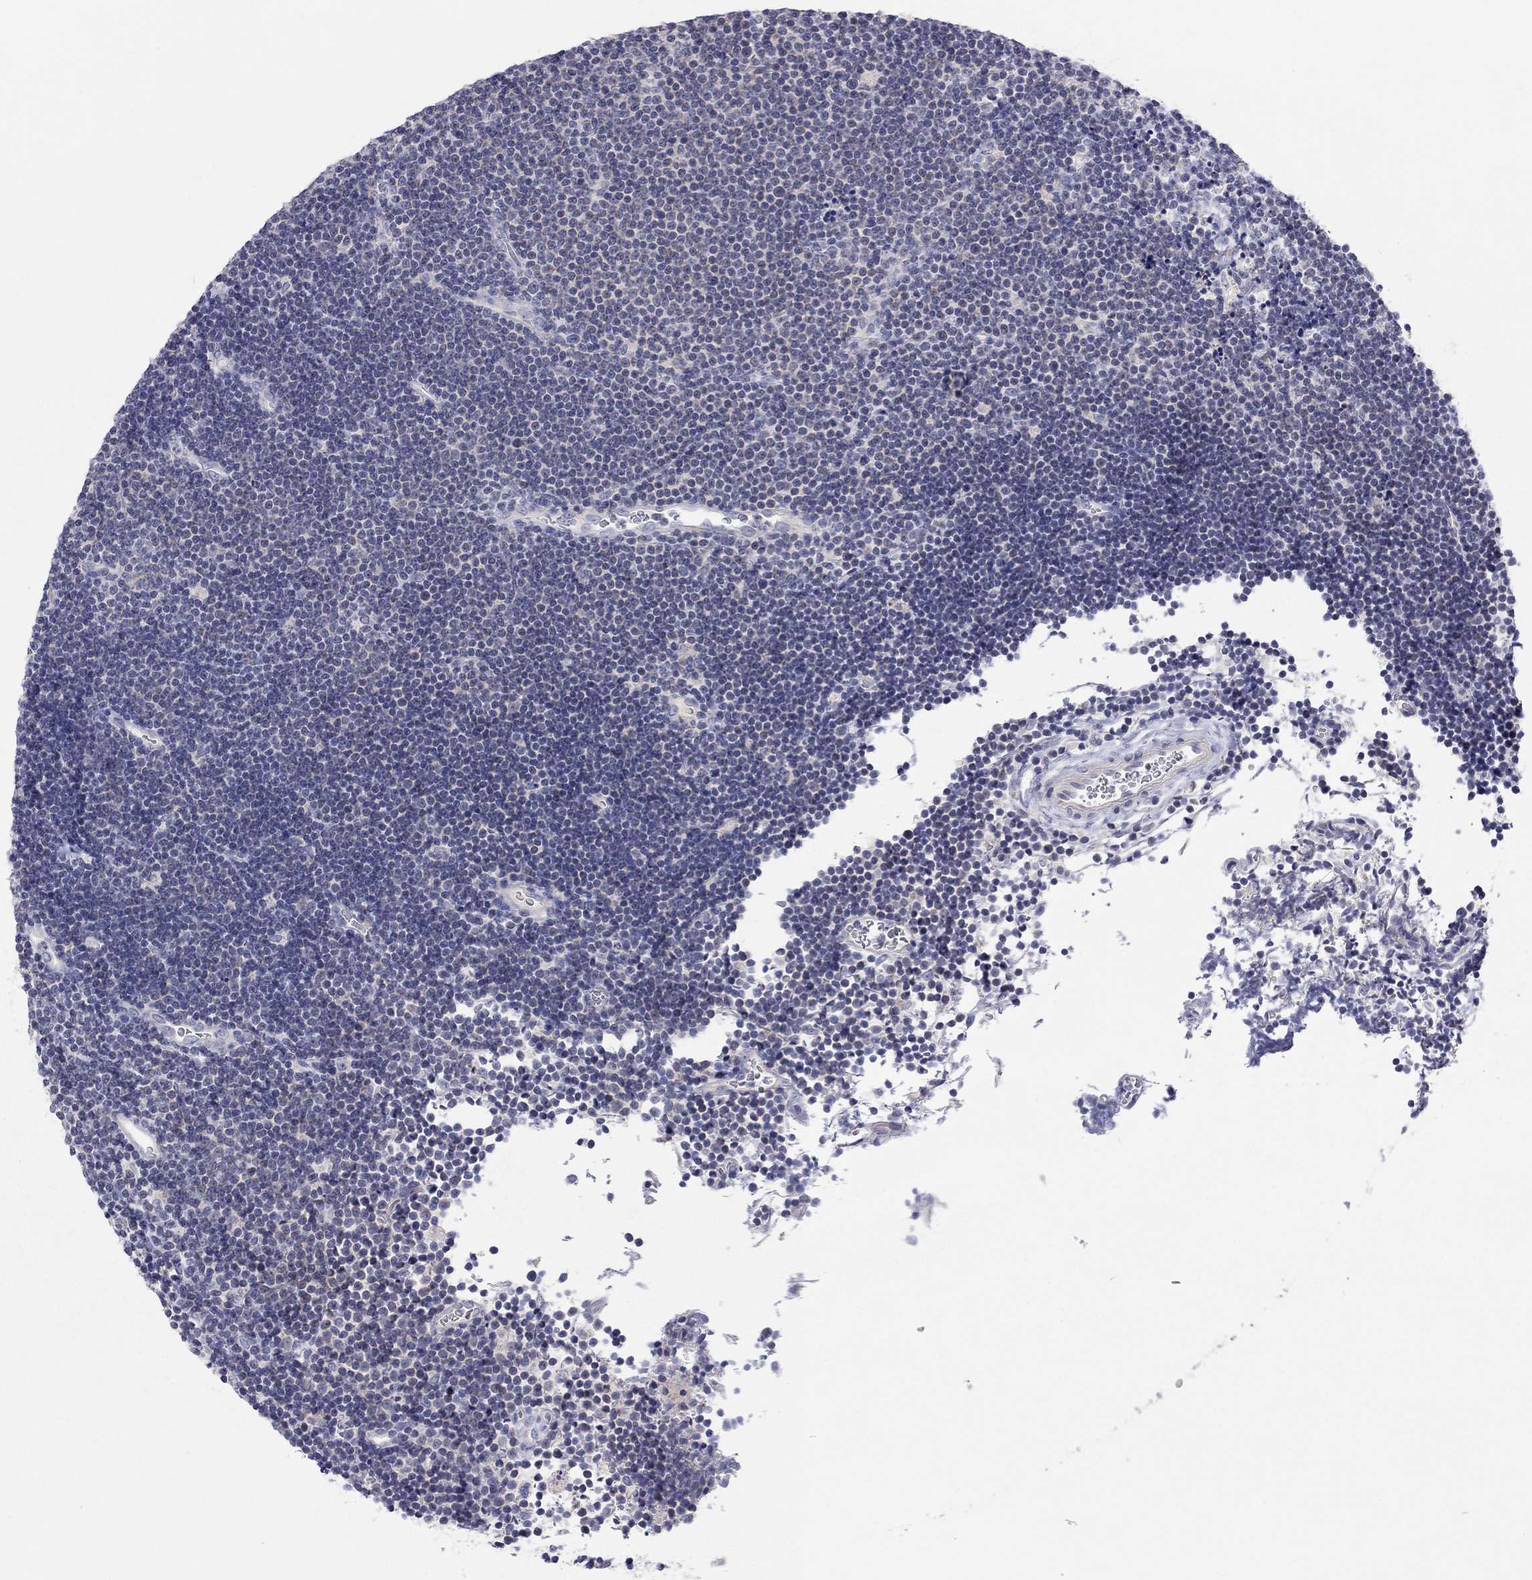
{"staining": {"intensity": "negative", "quantity": "none", "location": "none"}, "tissue": "lymphoma", "cell_type": "Tumor cells", "image_type": "cancer", "snomed": [{"axis": "morphology", "description": "Malignant lymphoma, non-Hodgkin's type, Low grade"}, {"axis": "topography", "description": "Brain"}], "caption": "This is an immunohistochemistry micrograph of human lymphoma. There is no expression in tumor cells.", "gene": "RCAN1", "patient": {"sex": "female", "age": 66}}